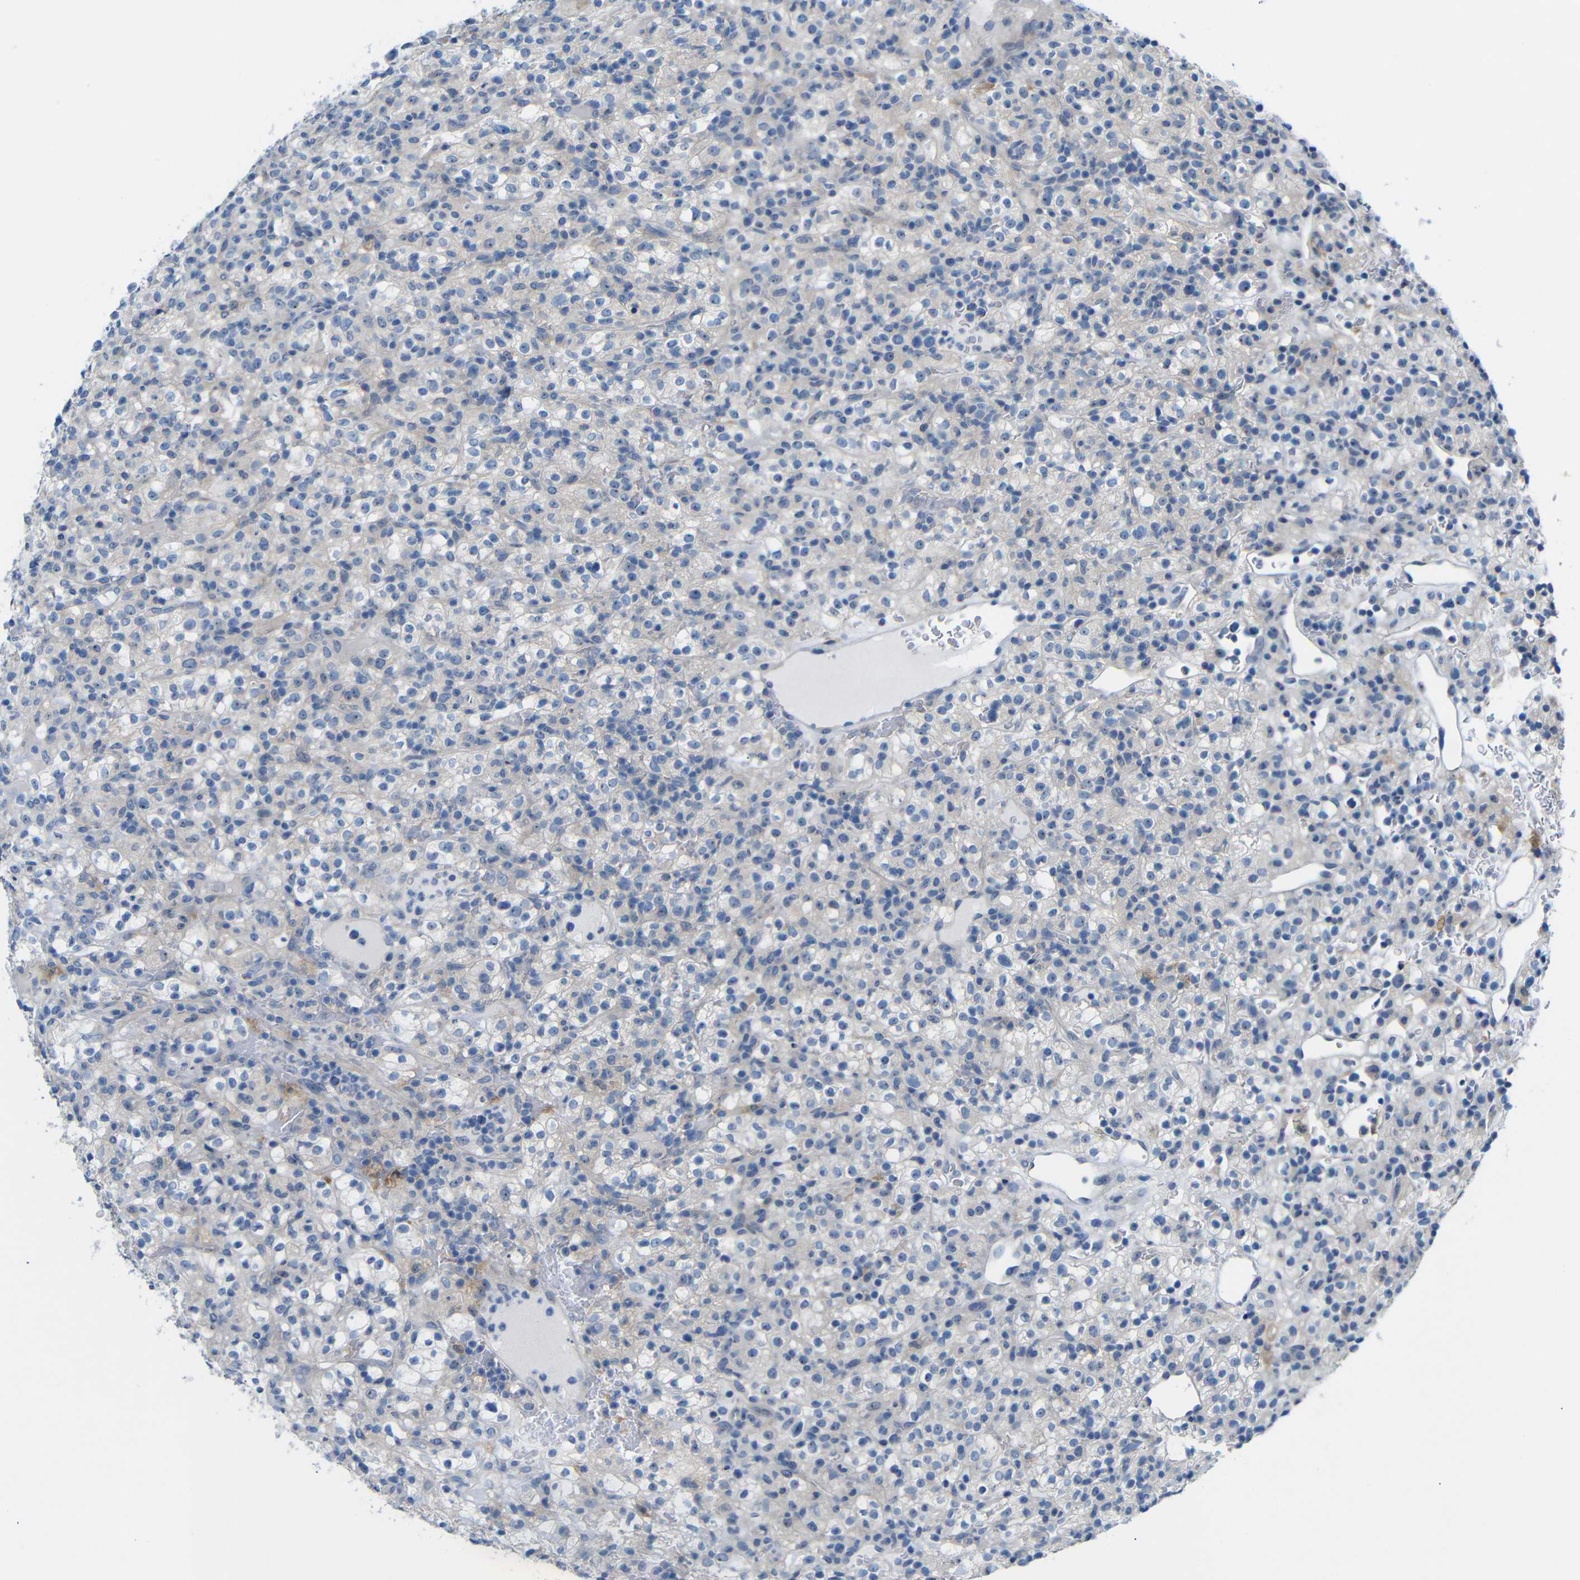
{"staining": {"intensity": "moderate", "quantity": "25%-75%", "location": "nuclear"}, "tissue": "renal cancer", "cell_type": "Tumor cells", "image_type": "cancer", "snomed": [{"axis": "morphology", "description": "Normal tissue, NOS"}, {"axis": "morphology", "description": "Adenocarcinoma, NOS"}, {"axis": "topography", "description": "Kidney"}], "caption": "Protein analysis of renal cancer tissue exhibits moderate nuclear expression in approximately 25%-75% of tumor cells. Ihc stains the protein in brown and the nuclei are stained blue.", "gene": "C1orf210", "patient": {"sex": "female", "age": 72}}